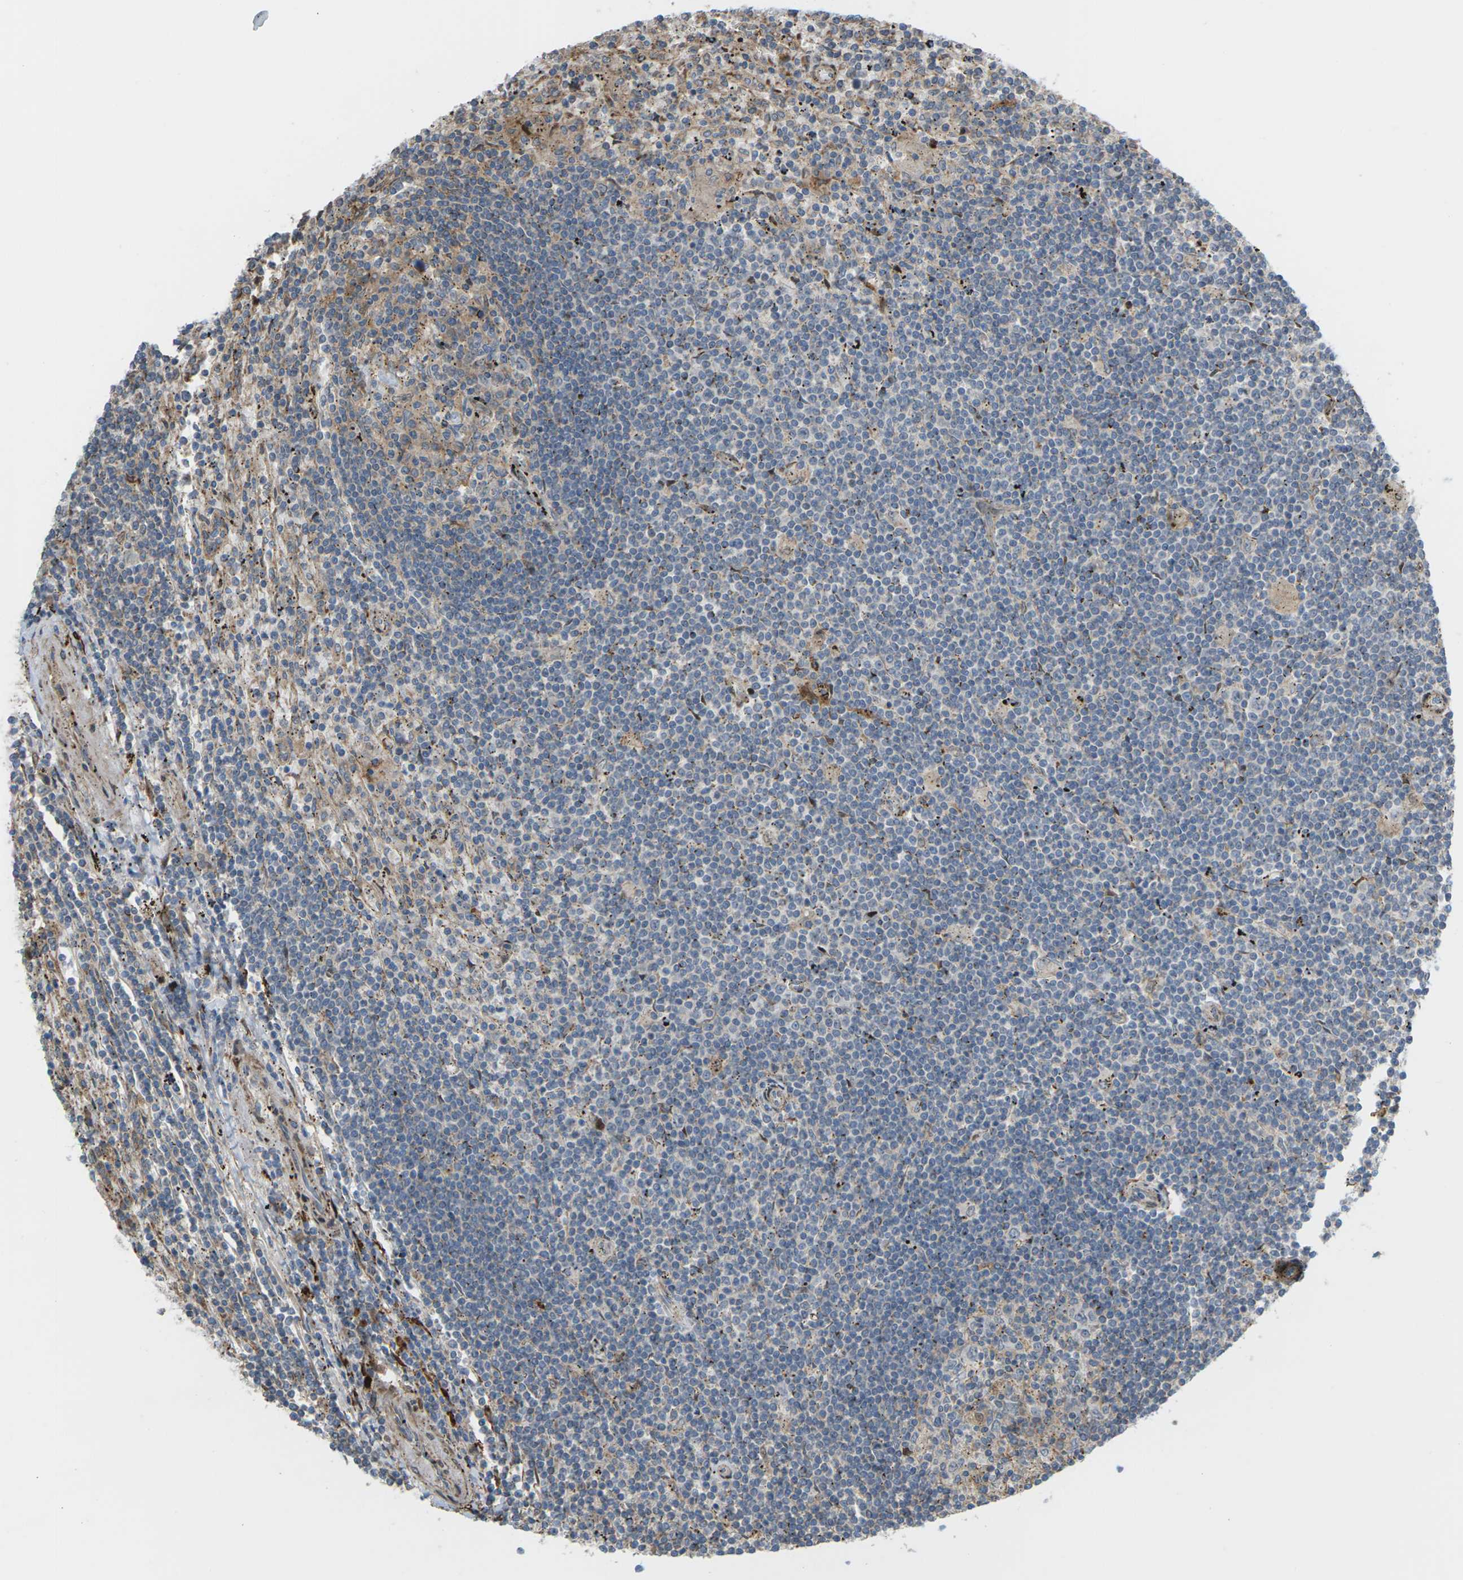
{"staining": {"intensity": "moderate", "quantity": "<25%", "location": "cytoplasmic/membranous"}, "tissue": "lymphoma", "cell_type": "Tumor cells", "image_type": "cancer", "snomed": [{"axis": "morphology", "description": "Malignant lymphoma, non-Hodgkin's type, Low grade"}, {"axis": "topography", "description": "Spleen"}], "caption": "There is low levels of moderate cytoplasmic/membranous expression in tumor cells of malignant lymphoma, non-Hodgkin's type (low-grade), as demonstrated by immunohistochemical staining (brown color).", "gene": "ROBO1", "patient": {"sex": "male", "age": 76}}